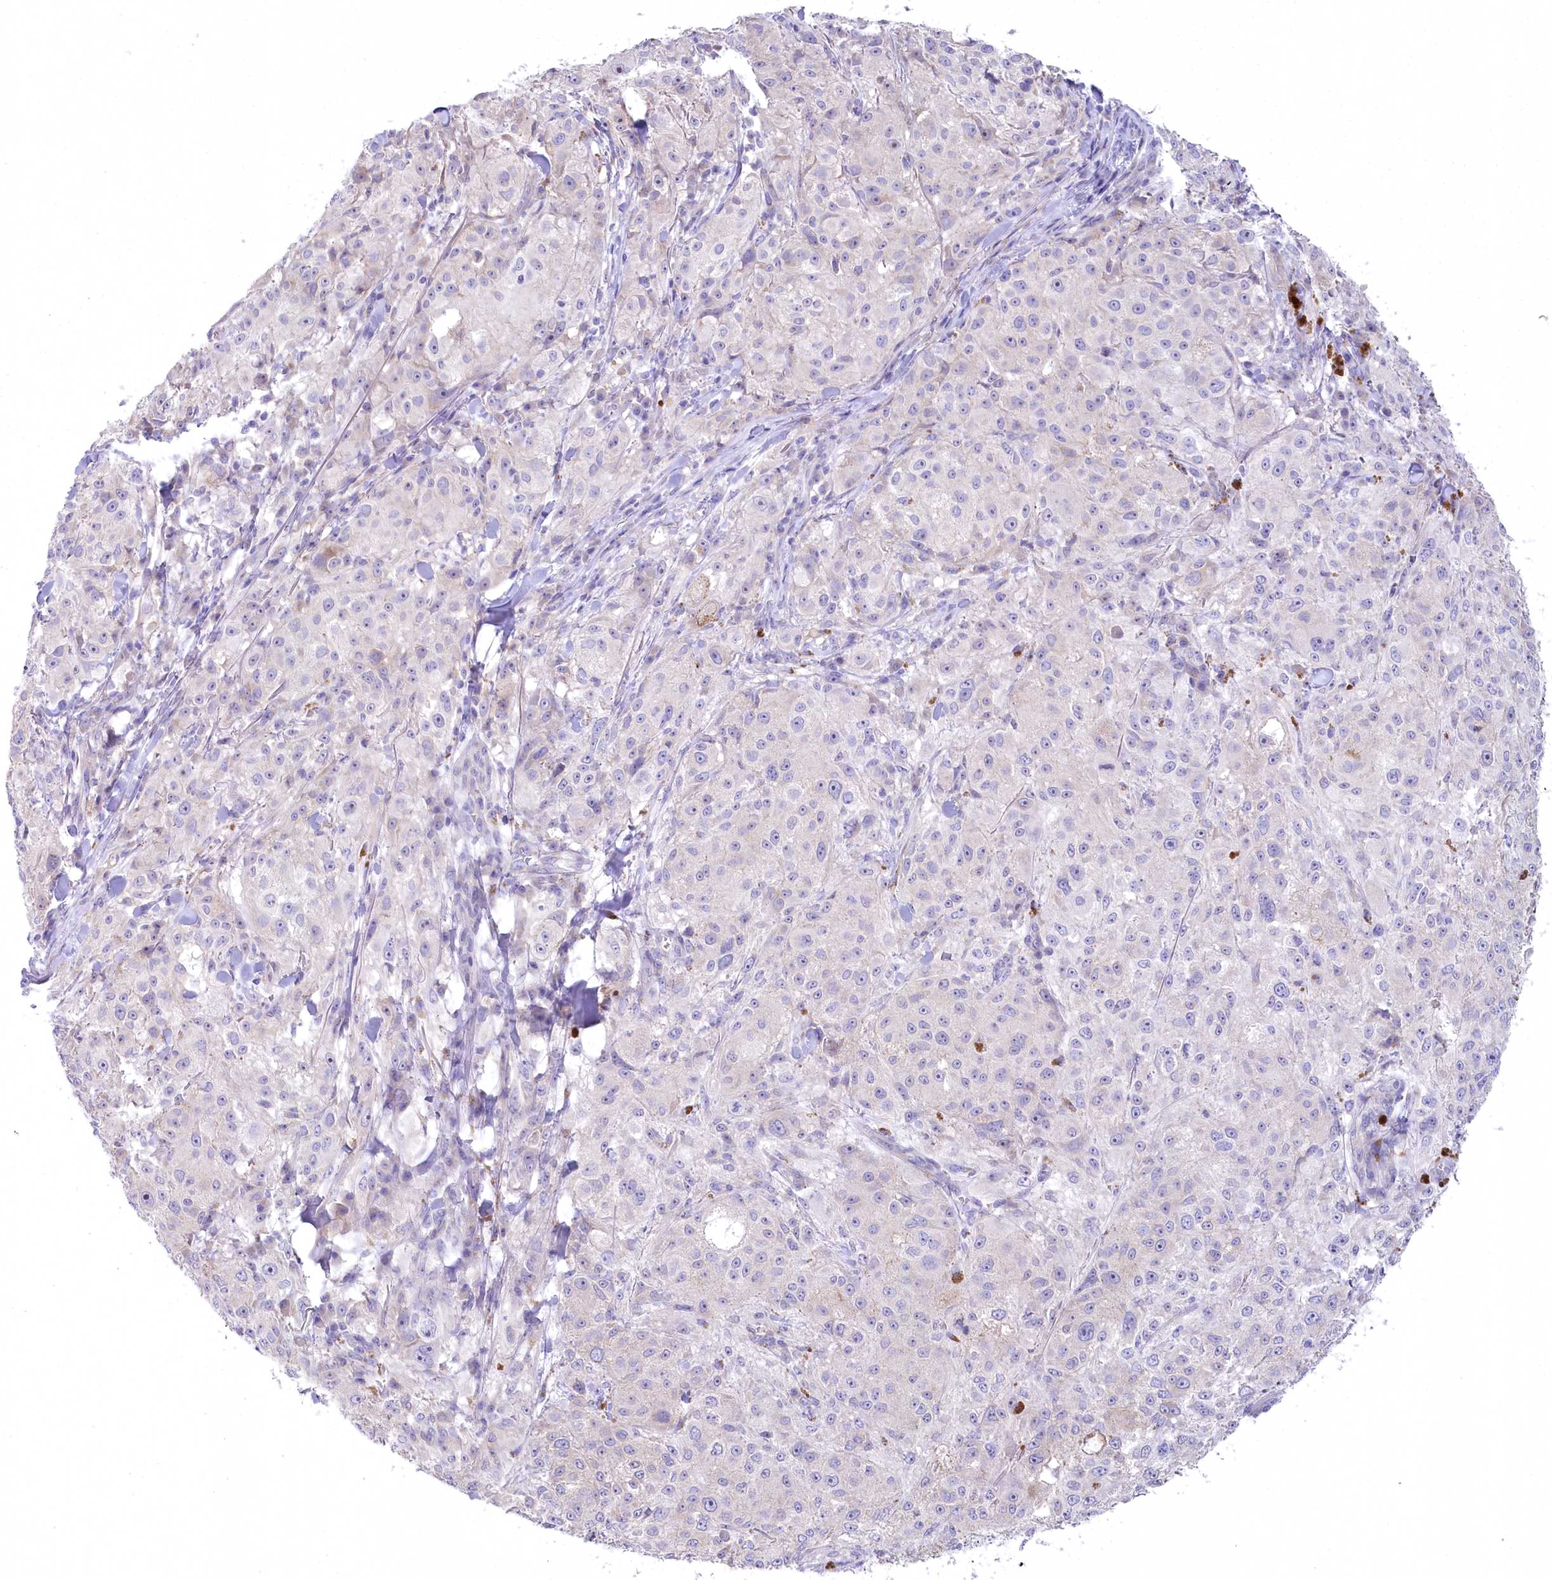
{"staining": {"intensity": "negative", "quantity": "none", "location": "none"}, "tissue": "melanoma", "cell_type": "Tumor cells", "image_type": "cancer", "snomed": [{"axis": "morphology", "description": "Necrosis, NOS"}, {"axis": "morphology", "description": "Malignant melanoma, NOS"}, {"axis": "topography", "description": "Skin"}], "caption": "Immunohistochemistry (IHC) photomicrograph of neoplastic tissue: human malignant melanoma stained with DAB (3,3'-diaminobenzidine) demonstrates no significant protein staining in tumor cells. (DAB (3,3'-diaminobenzidine) immunohistochemistry visualized using brightfield microscopy, high magnification).", "gene": "MYOZ1", "patient": {"sex": "female", "age": 87}}